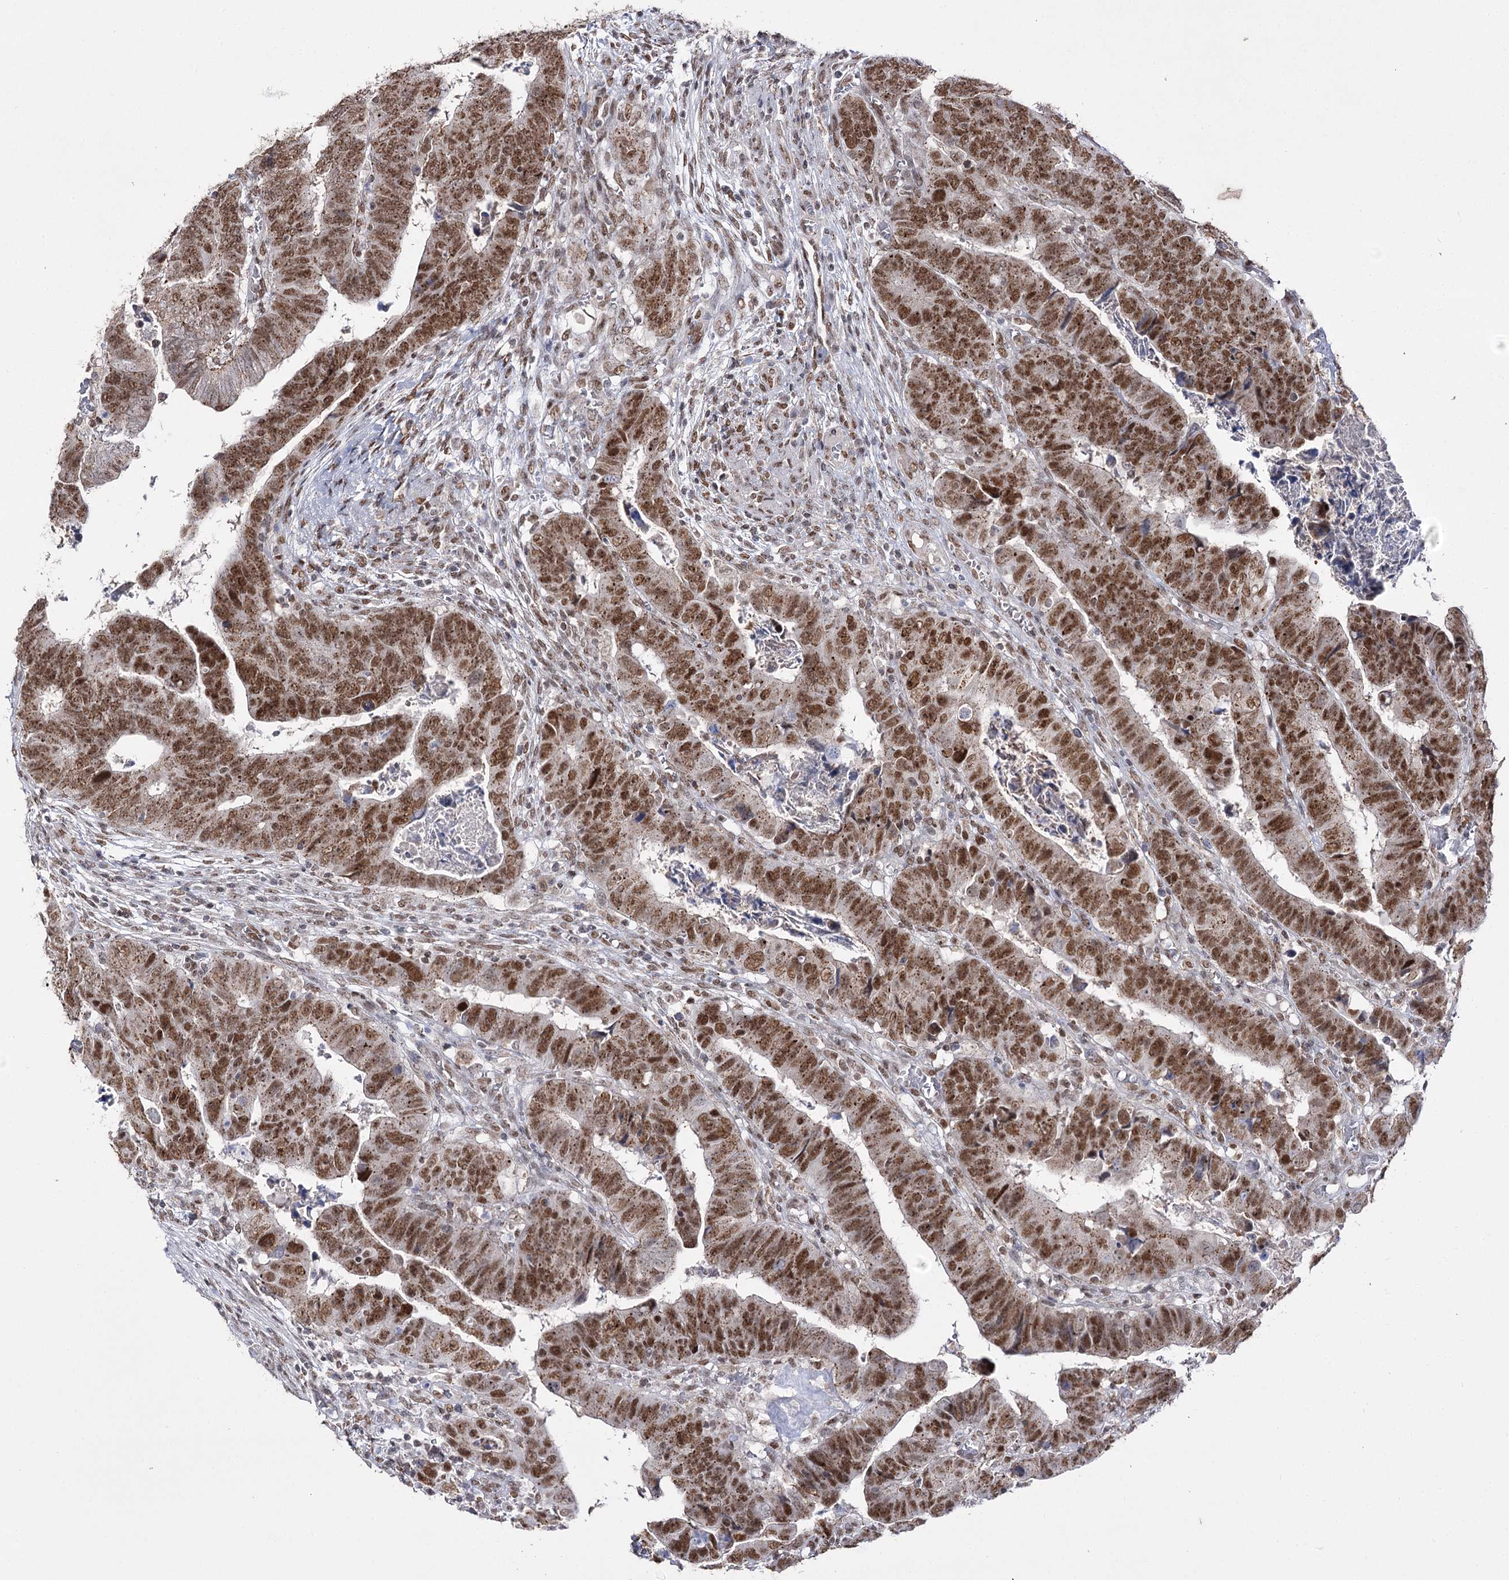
{"staining": {"intensity": "moderate", "quantity": ">75%", "location": "cytoplasmic/membranous,nuclear"}, "tissue": "colorectal cancer", "cell_type": "Tumor cells", "image_type": "cancer", "snomed": [{"axis": "morphology", "description": "Normal tissue, NOS"}, {"axis": "morphology", "description": "Adenocarcinoma, NOS"}, {"axis": "topography", "description": "Rectum"}], "caption": "Protein staining reveals moderate cytoplasmic/membranous and nuclear positivity in approximately >75% of tumor cells in colorectal cancer (adenocarcinoma). (Brightfield microscopy of DAB IHC at high magnification).", "gene": "VGLL4", "patient": {"sex": "female", "age": 65}}